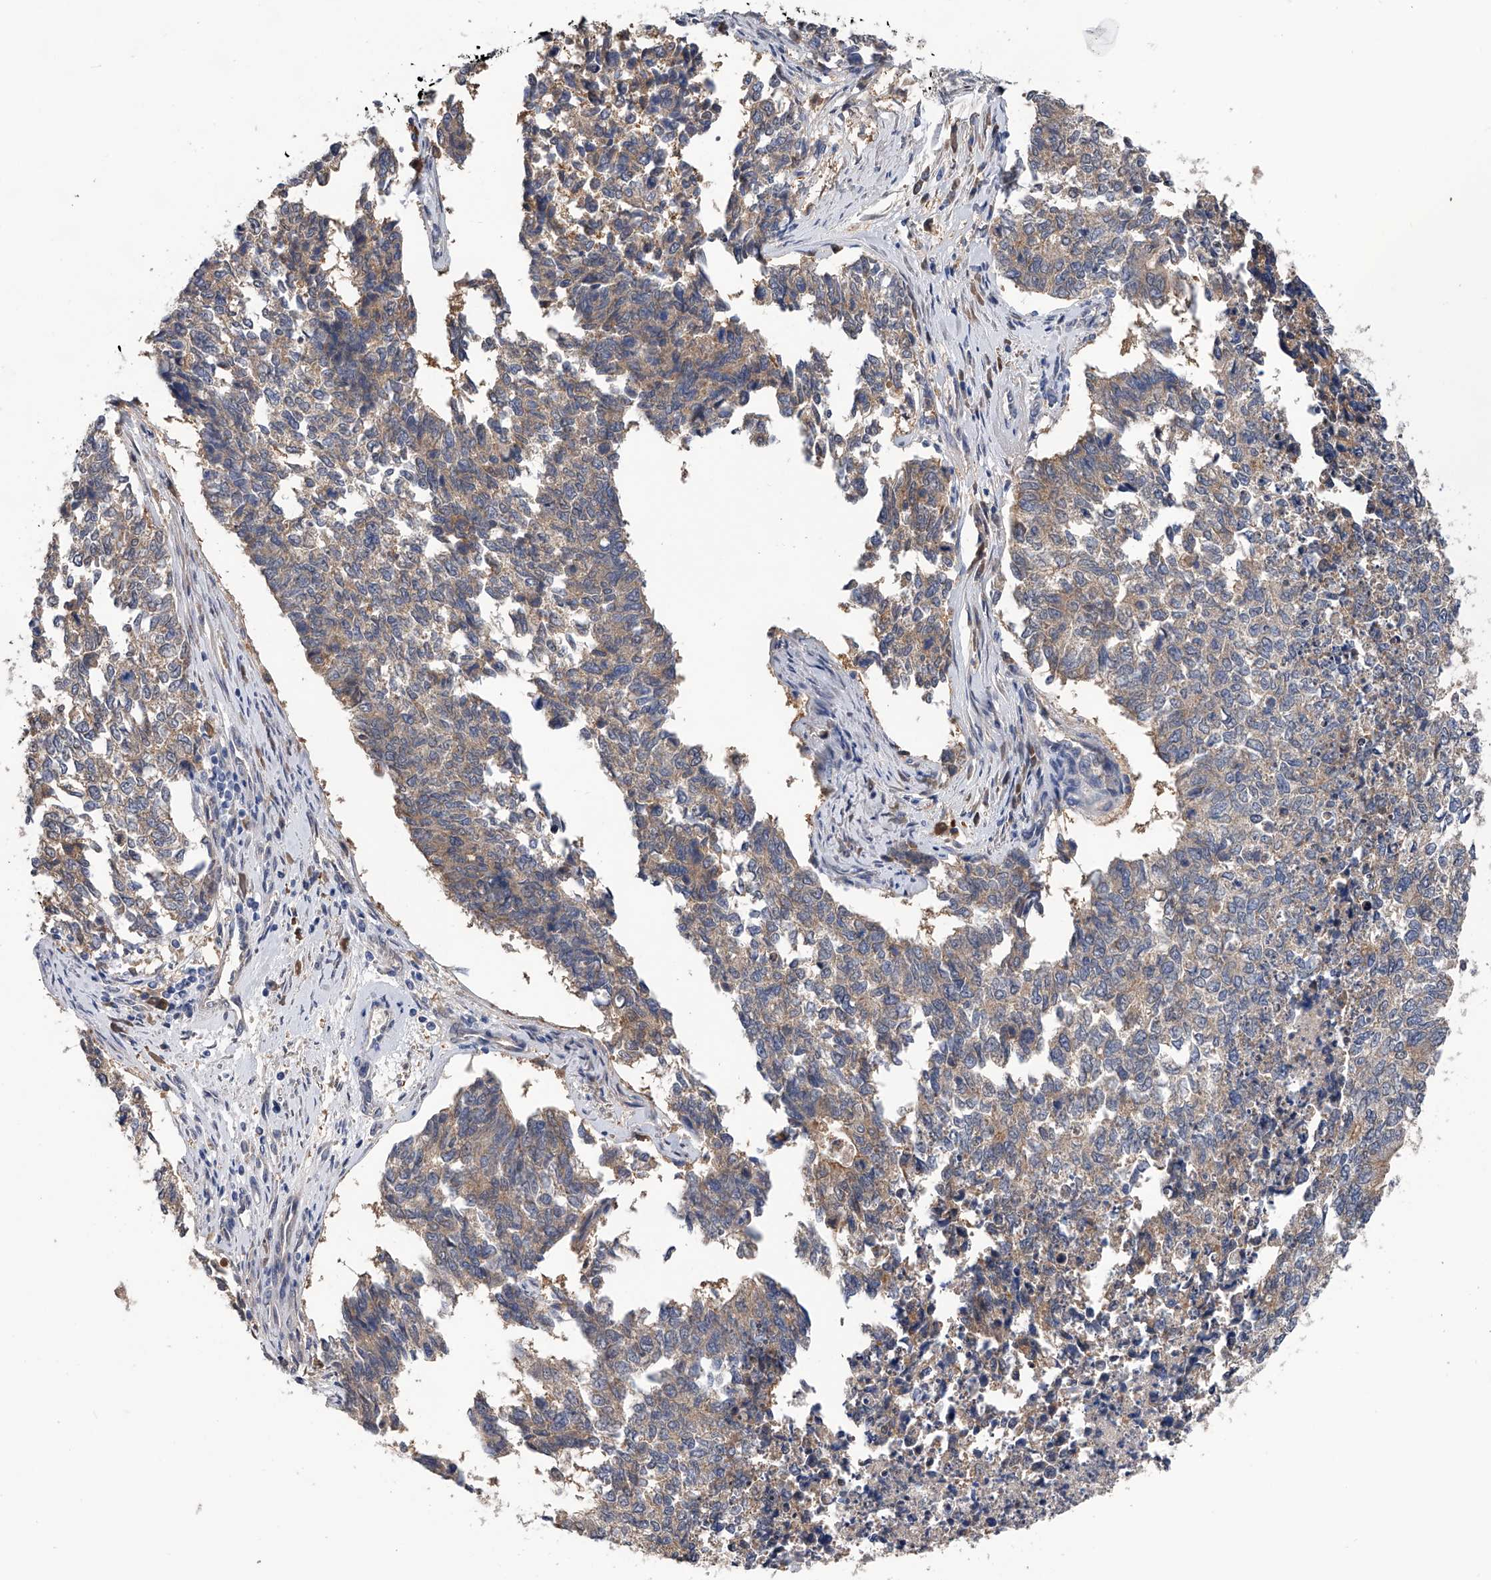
{"staining": {"intensity": "weak", "quantity": ">75%", "location": "cytoplasmic/membranous"}, "tissue": "cervical cancer", "cell_type": "Tumor cells", "image_type": "cancer", "snomed": [{"axis": "morphology", "description": "Squamous cell carcinoma, NOS"}, {"axis": "topography", "description": "Cervix"}], "caption": "Human cervical cancer stained with a brown dye reveals weak cytoplasmic/membranous positive staining in about >75% of tumor cells.", "gene": "PGM3", "patient": {"sex": "female", "age": 63}}